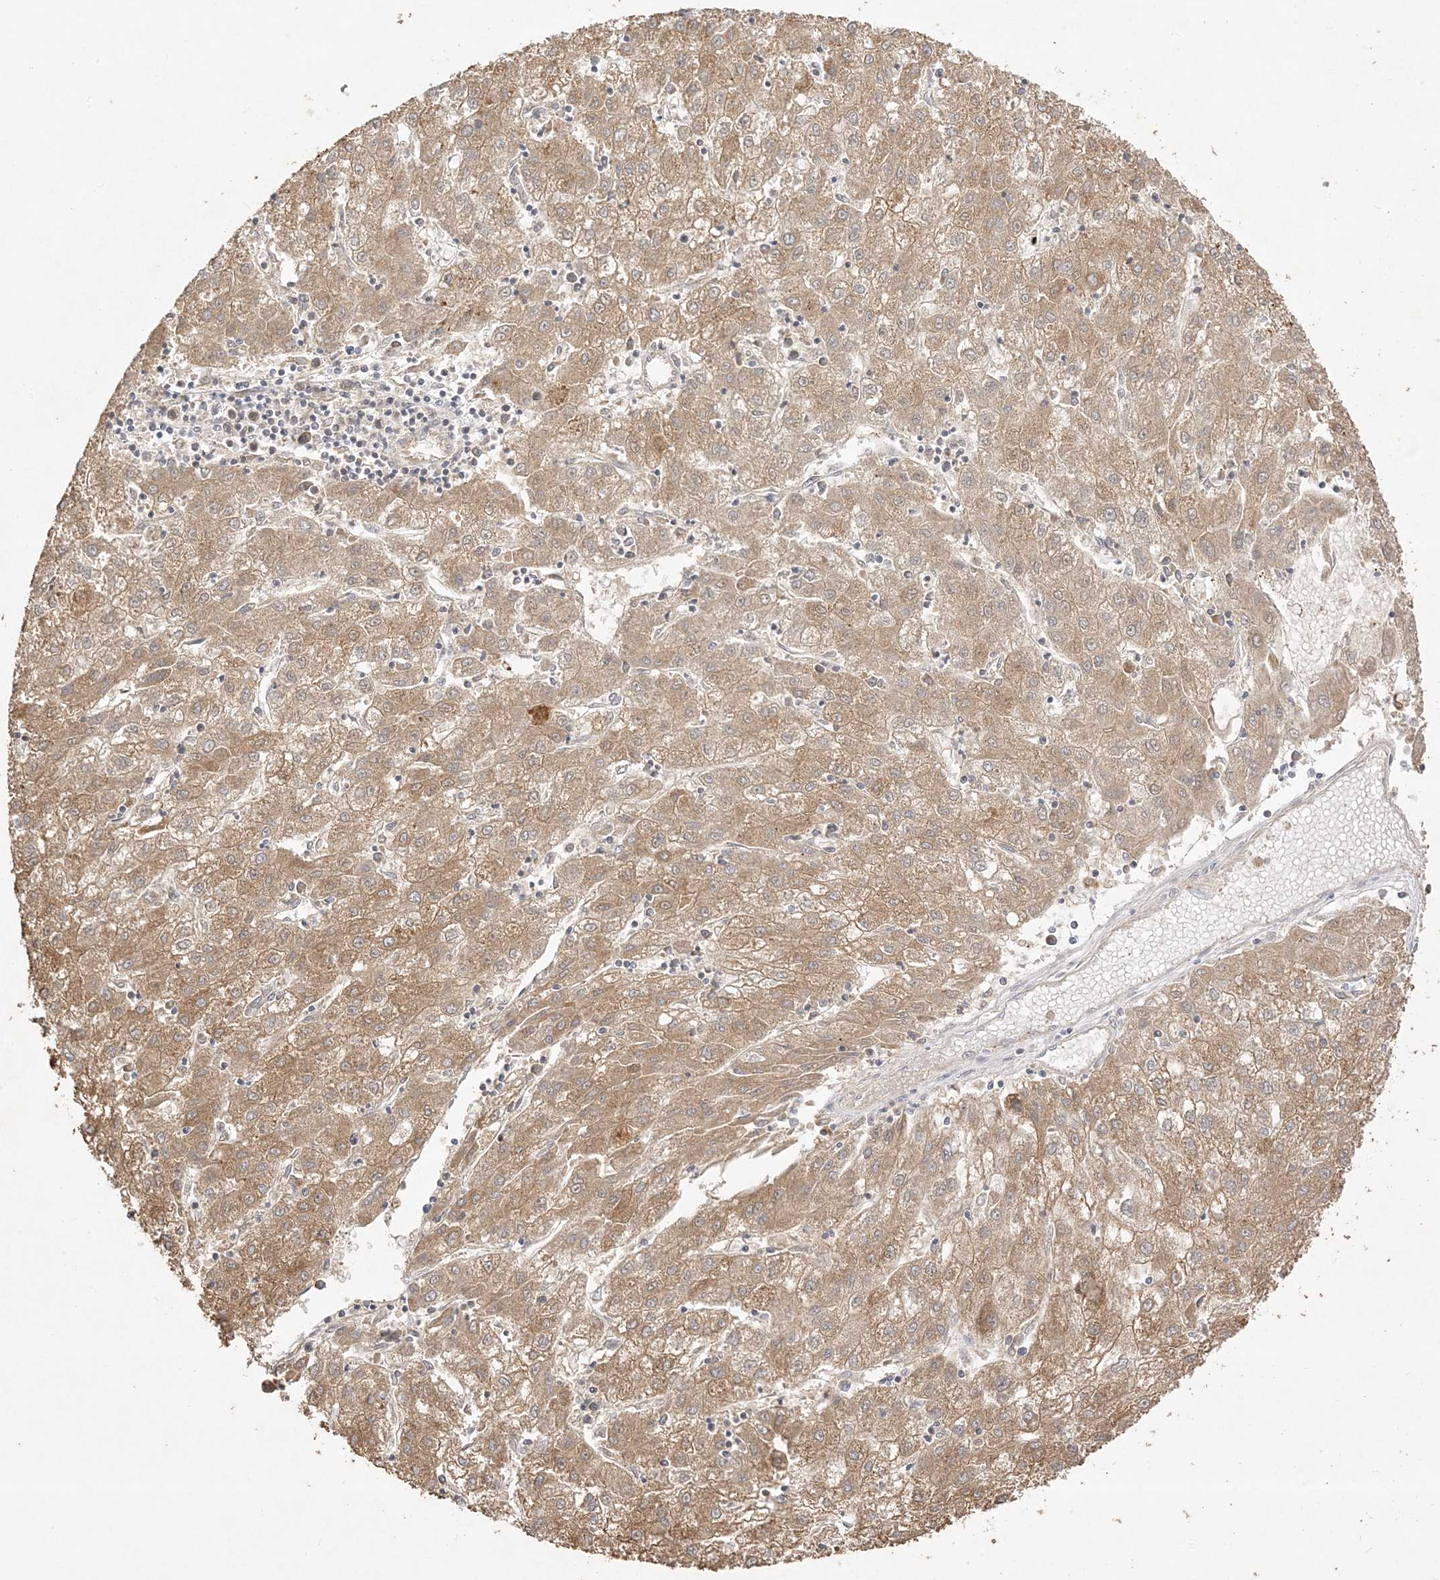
{"staining": {"intensity": "moderate", "quantity": ">75%", "location": "cytoplasmic/membranous"}, "tissue": "liver cancer", "cell_type": "Tumor cells", "image_type": "cancer", "snomed": [{"axis": "morphology", "description": "Carcinoma, Hepatocellular, NOS"}, {"axis": "topography", "description": "Liver"}], "caption": "A histopathology image of human liver cancer (hepatocellular carcinoma) stained for a protein shows moderate cytoplasmic/membranous brown staining in tumor cells.", "gene": "TRANK1", "patient": {"sex": "male", "age": 72}}